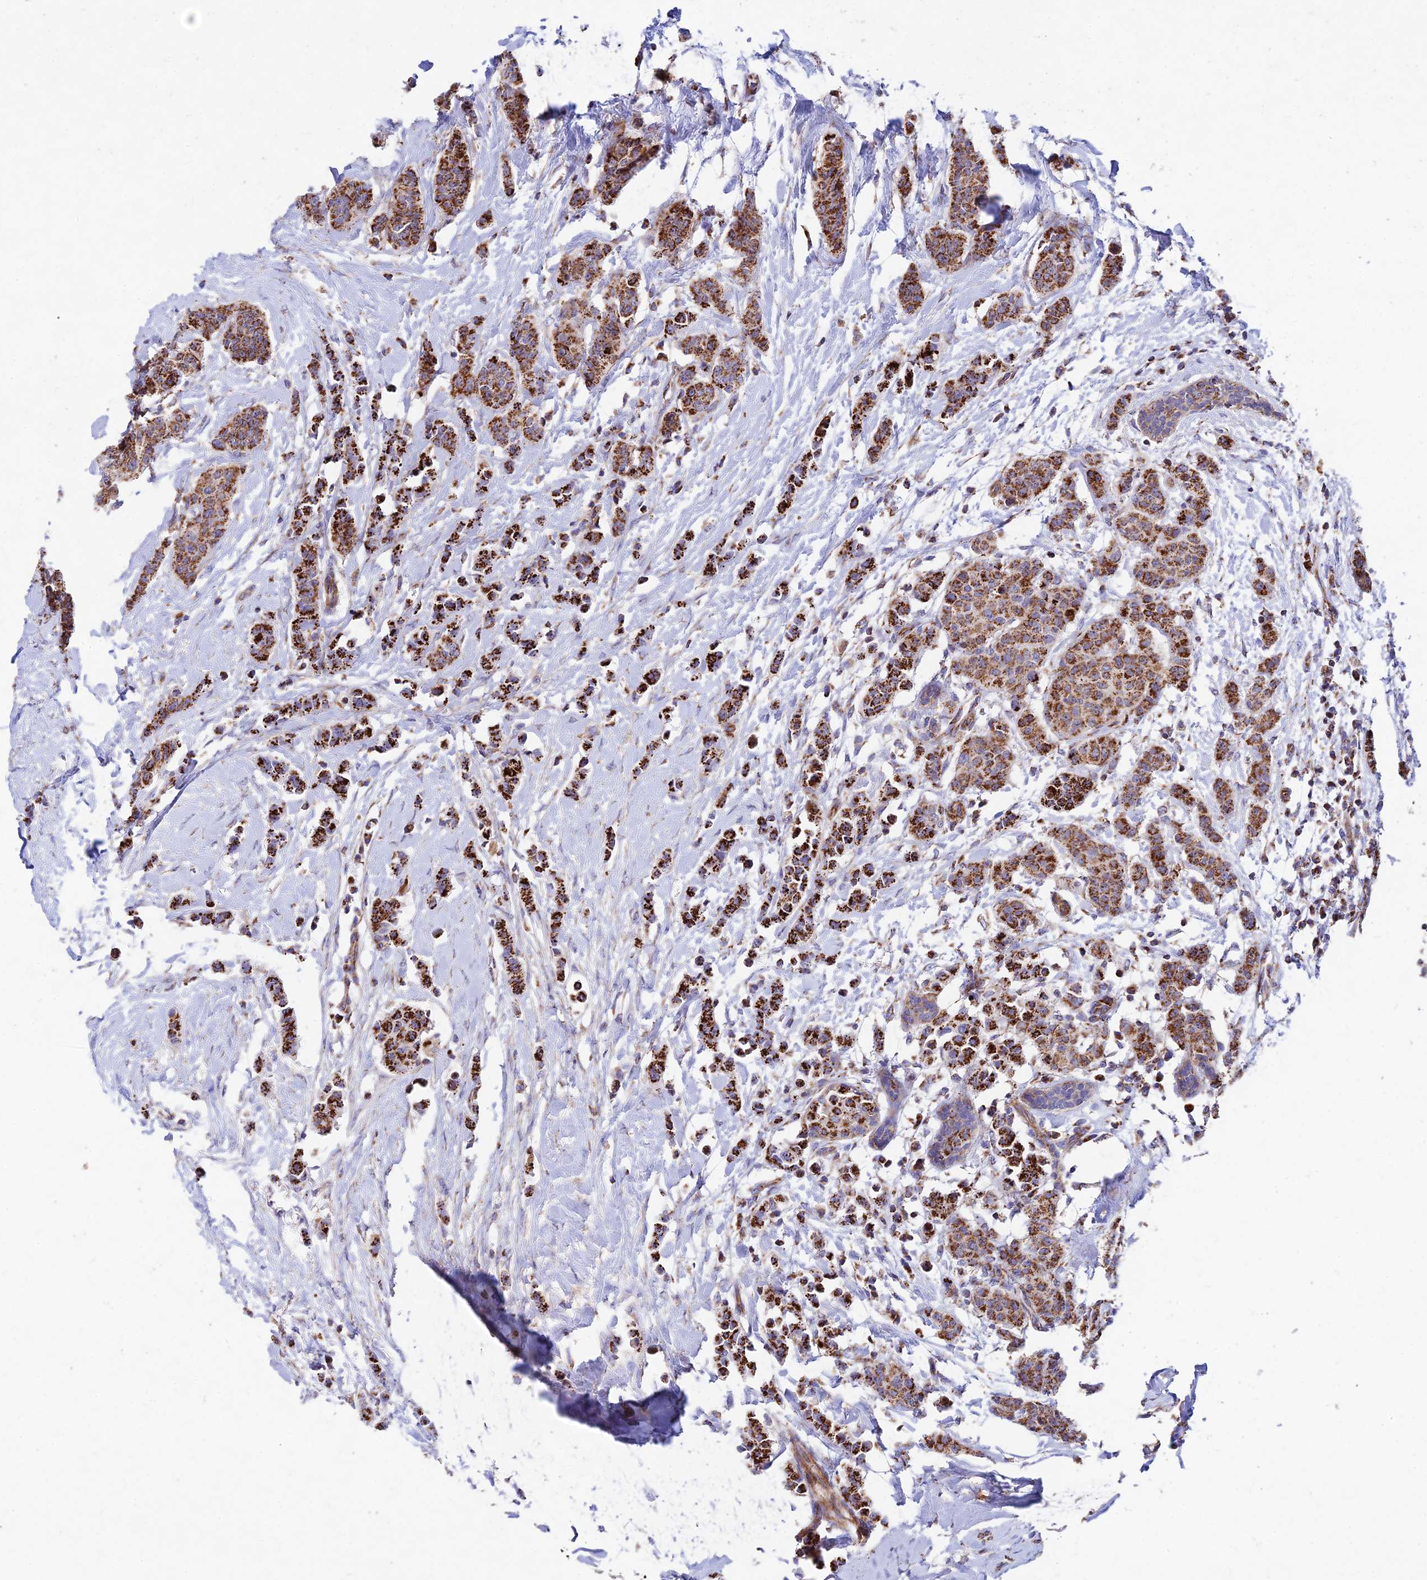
{"staining": {"intensity": "strong", "quantity": ">75%", "location": "cytoplasmic/membranous"}, "tissue": "breast cancer", "cell_type": "Tumor cells", "image_type": "cancer", "snomed": [{"axis": "morphology", "description": "Duct carcinoma"}, {"axis": "topography", "description": "Breast"}], "caption": "Breast cancer was stained to show a protein in brown. There is high levels of strong cytoplasmic/membranous staining in approximately >75% of tumor cells. (Brightfield microscopy of DAB IHC at high magnification).", "gene": "KHDC3L", "patient": {"sex": "female", "age": 40}}